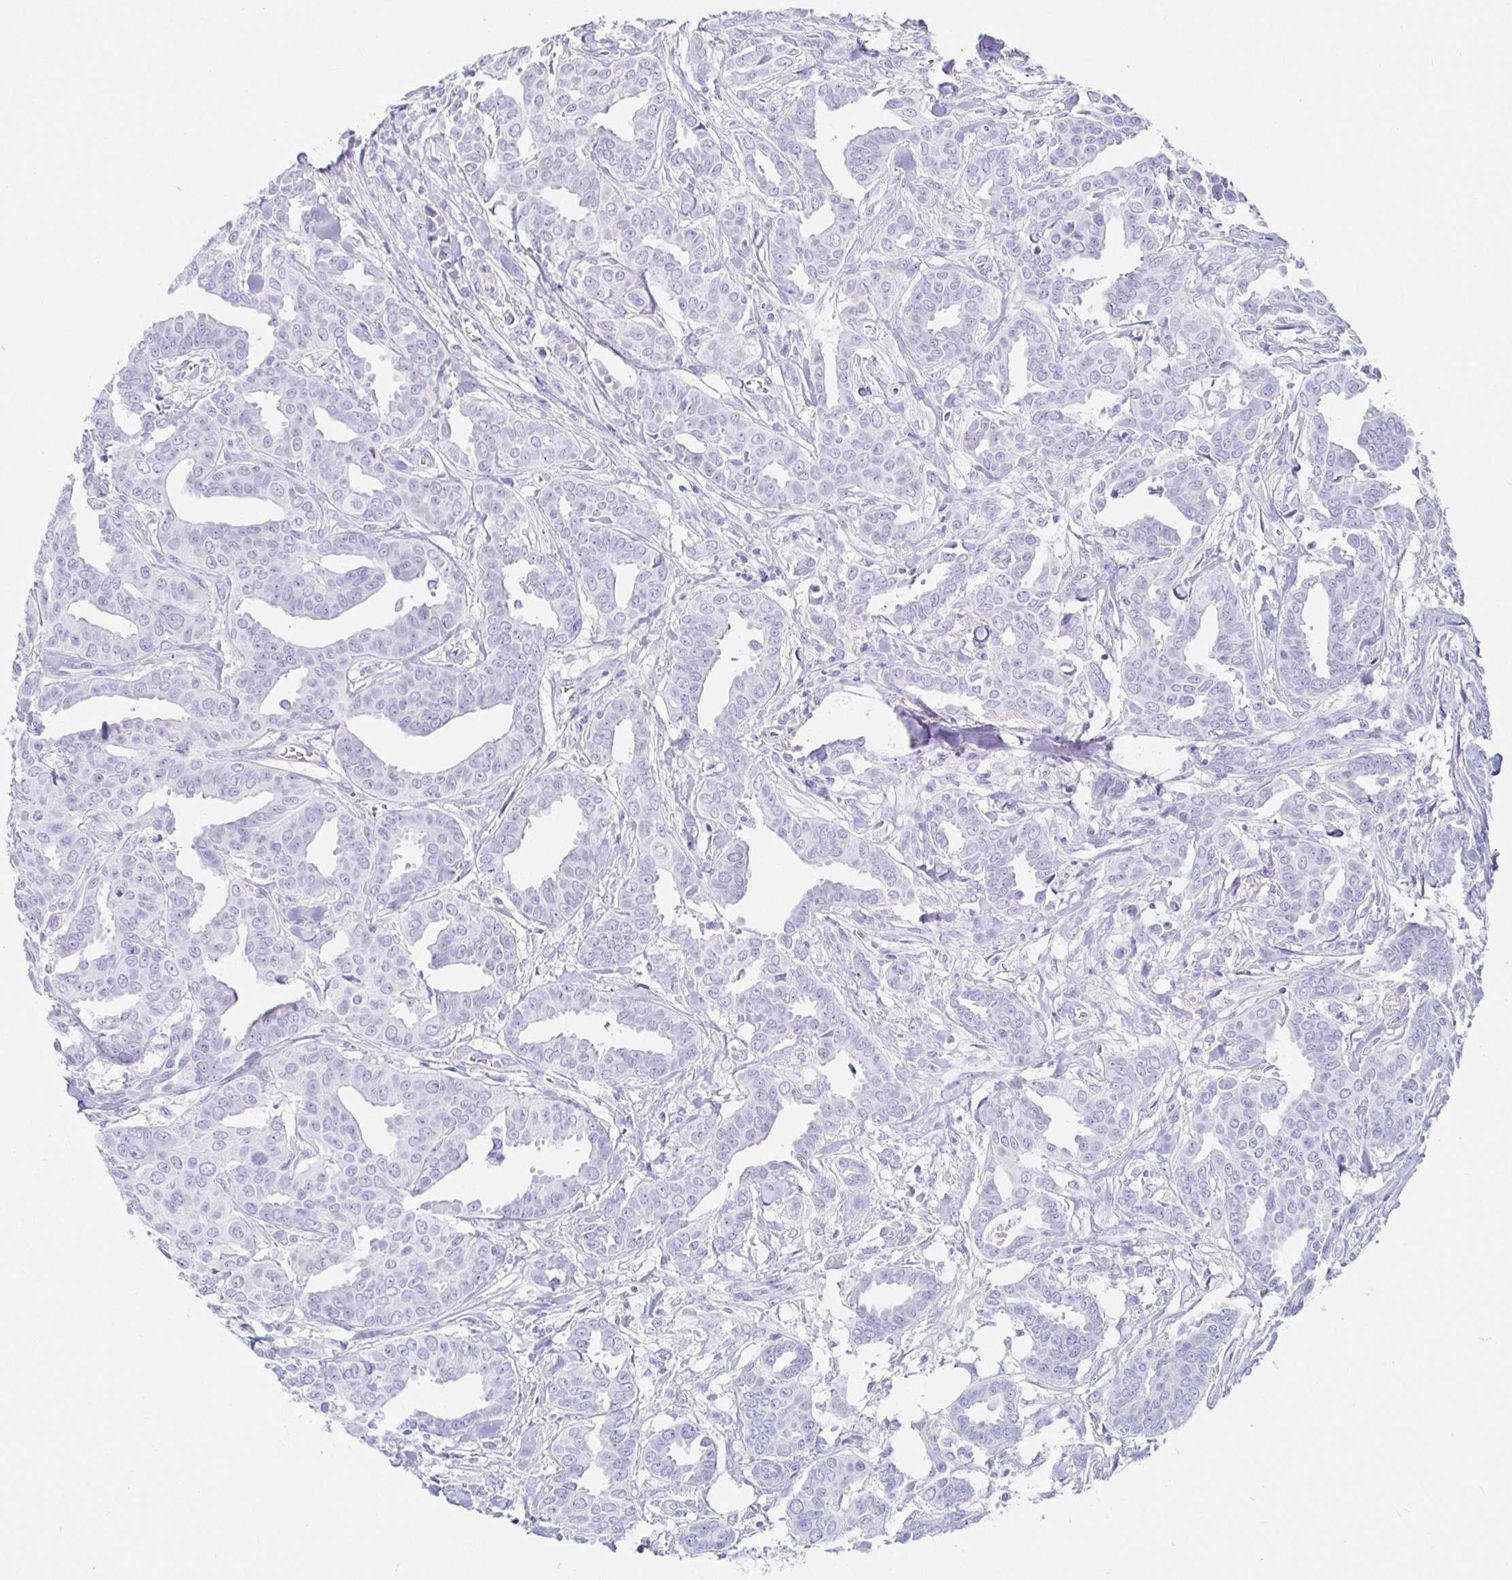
{"staining": {"intensity": "negative", "quantity": "none", "location": "none"}, "tissue": "breast cancer", "cell_type": "Tumor cells", "image_type": "cancer", "snomed": [{"axis": "morphology", "description": "Duct carcinoma"}, {"axis": "topography", "description": "Breast"}], "caption": "This is an immunohistochemistry (IHC) micrograph of intraductal carcinoma (breast). There is no expression in tumor cells.", "gene": "SAA4", "patient": {"sex": "female", "age": 45}}